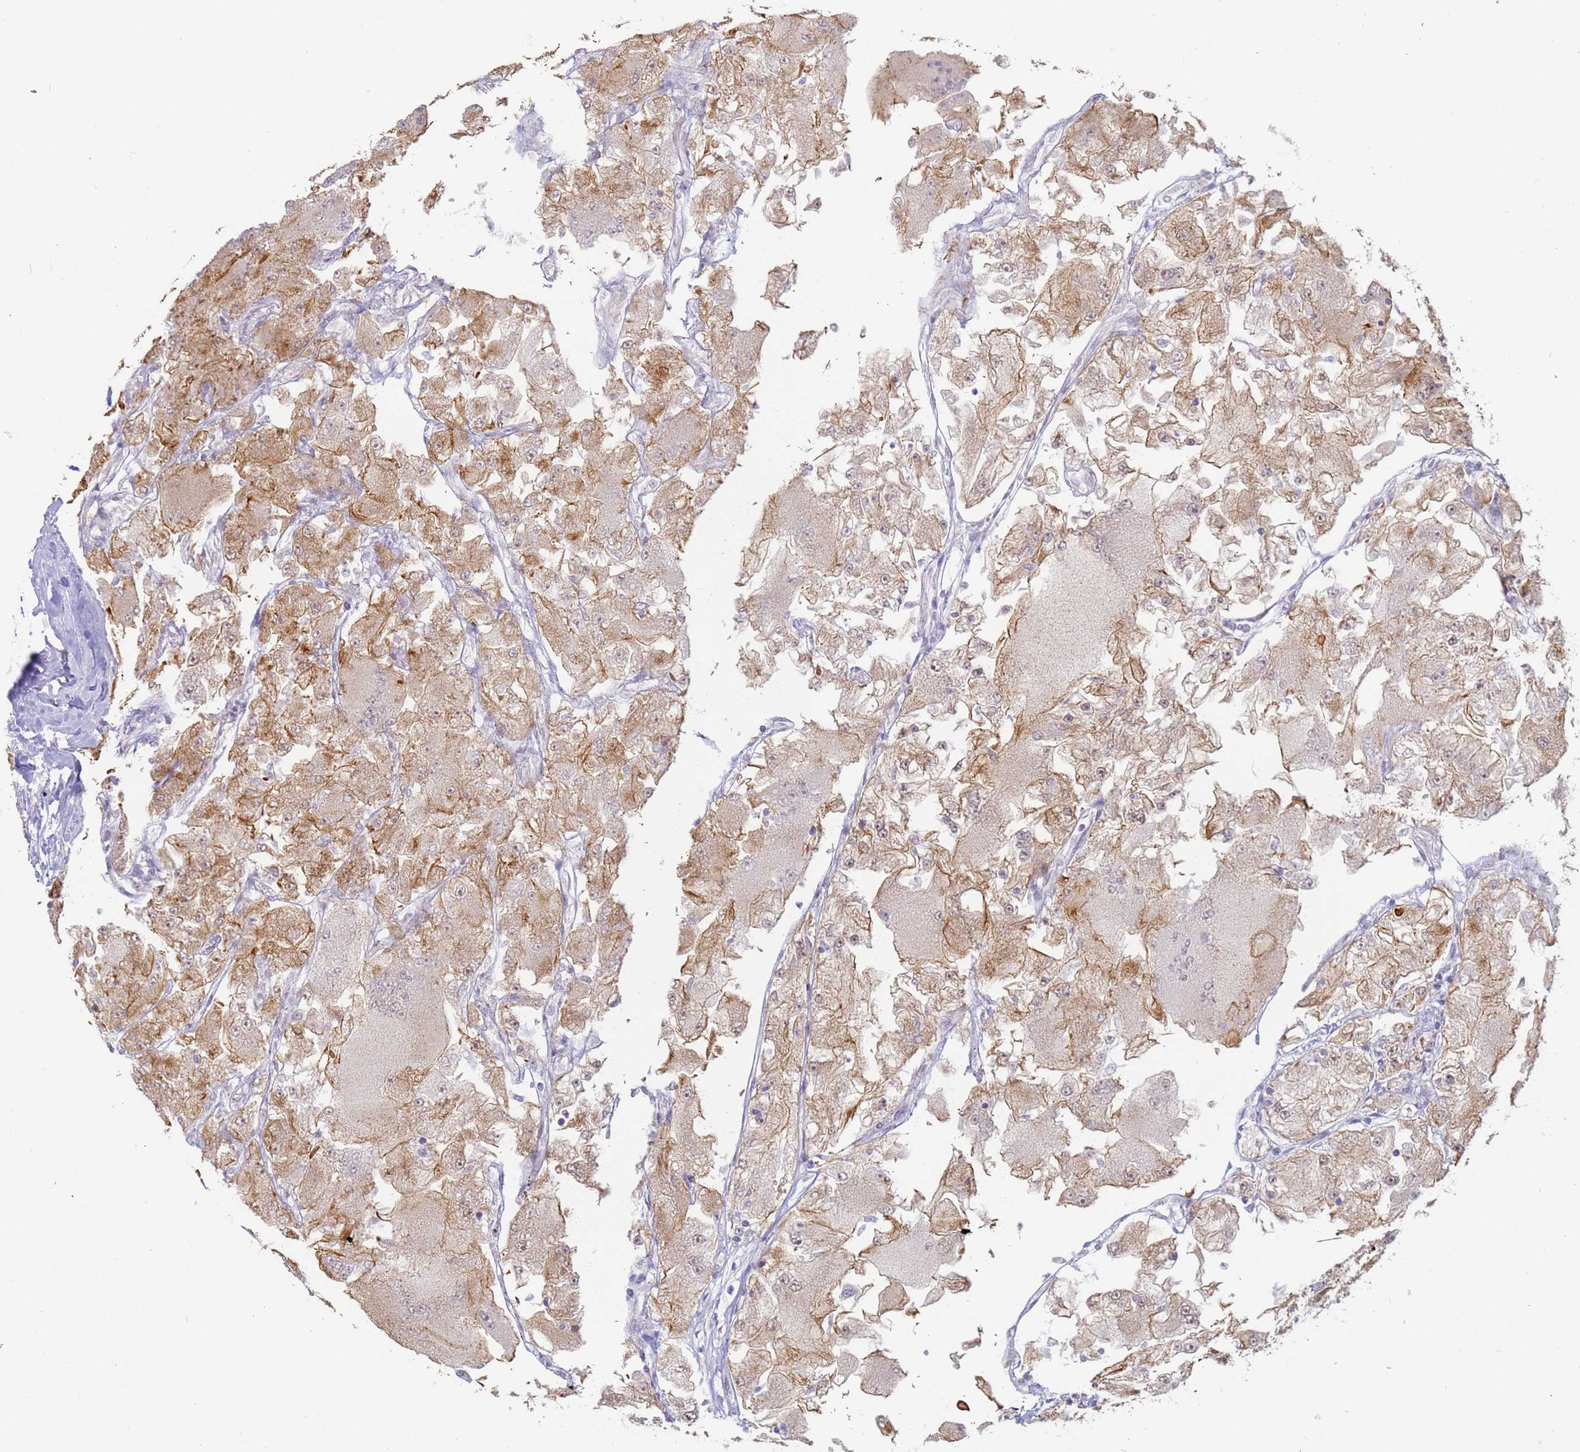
{"staining": {"intensity": "moderate", "quantity": "25%-75%", "location": "cytoplasmic/membranous"}, "tissue": "renal cancer", "cell_type": "Tumor cells", "image_type": "cancer", "snomed": [{"axis": "morphology", "description": "Adenocarcinoma, NOS"}, {"axis": "topography", "description": "Kidney"}], "caption": "About 25%-75% of tumor cells in human adenocarcinoma (renal) show moderate cytoplasmic/membranous protein expression as visualized by brown immunohistochemical staining.", "gene": "VWA3A", "patient": {"sex": "female", "age": 72}}